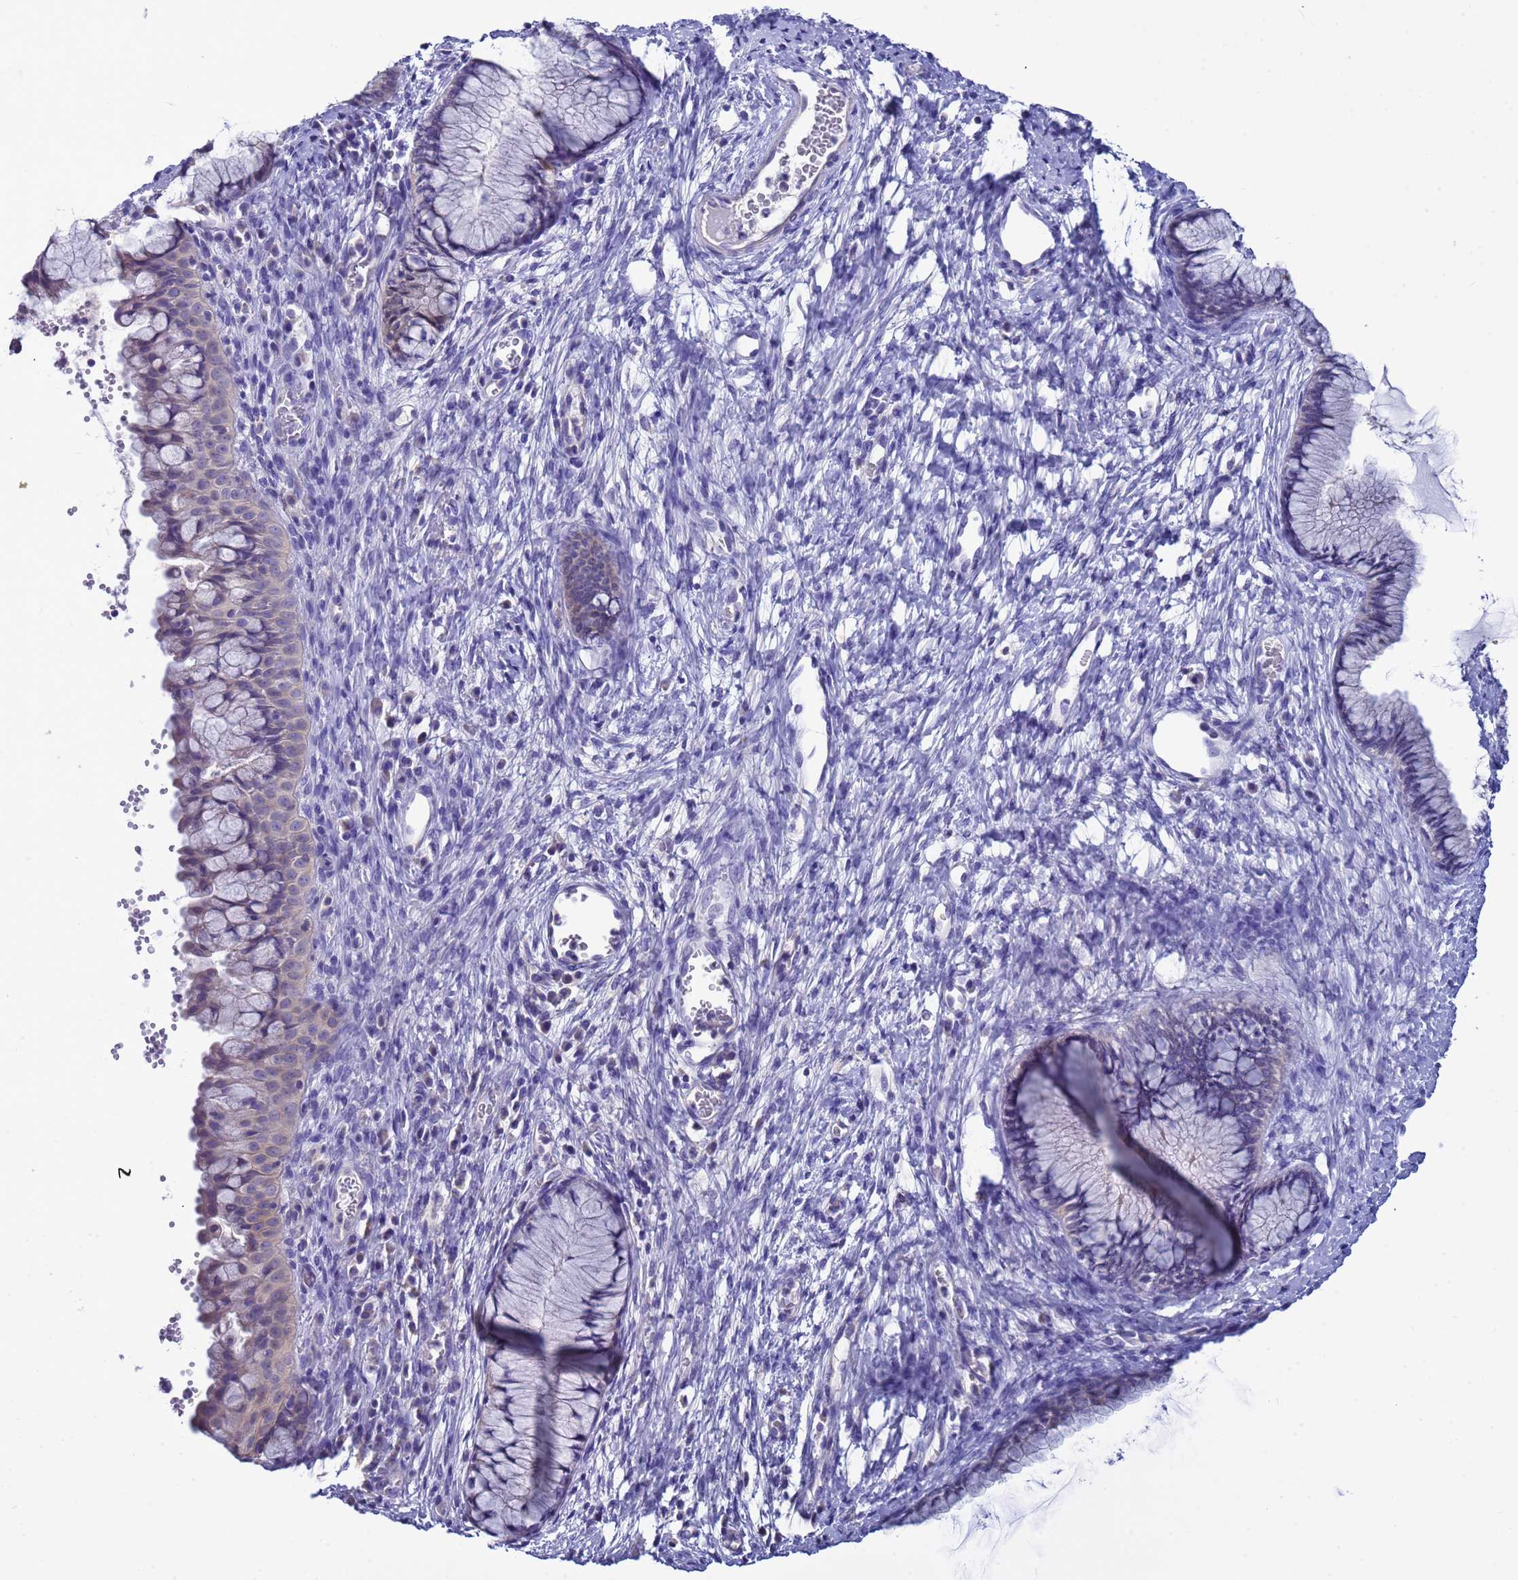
{"staining": {"intensity": "moderate", "quantity": "<25%", "location": "cytoplasmic/membranous"}, "tissue": "cervix", "cell_type": "Glandular cells", "image_type": "normal", "snomed": [{"axis": "morphology", "description": "Normal tissue, NOS"}, {"axis": "topography", "description": "Cervix"}], "caption": "A brown stain labels moderate cytoplasmic/membranous positivity of a protein in glandular cells of unremarkable human cervix.", "gene": "ELMOD2", "patient": {"sex": "female", "age": 42}}